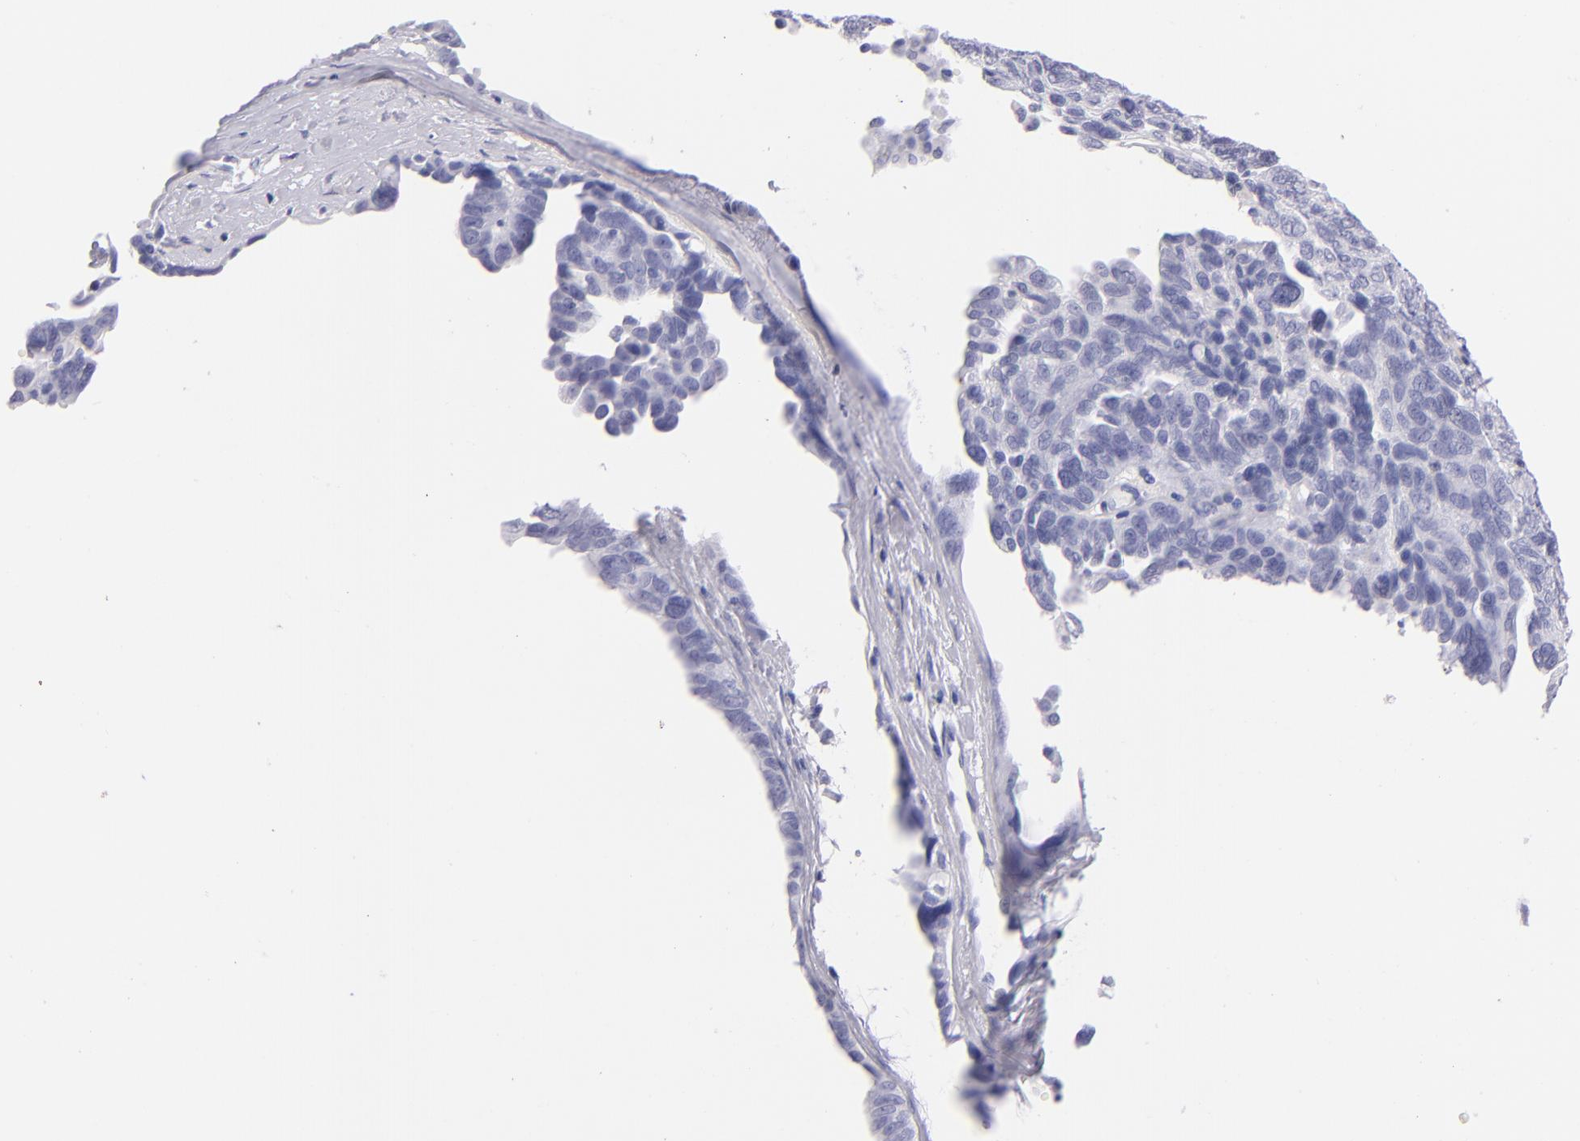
{"staining": {"intensity": "negative", "quantity": "none", "location": "none"}, "tissue": "ovarian cancer", "cell_type": "Tumor cells", "image_type": "cancer", "snomed": [{"axis": "morphology", "description": "Cystadenocarcinoma, serous, NOS"}, {"axis": "topography", "description": "Ovary"}], "caption": "This is an immunohistochemistry photomicrograph of ovarian cancer. There is no positivity in tumor cells.", "gene": "PRF1", "patient": {"sex": "female", "age": 64}}